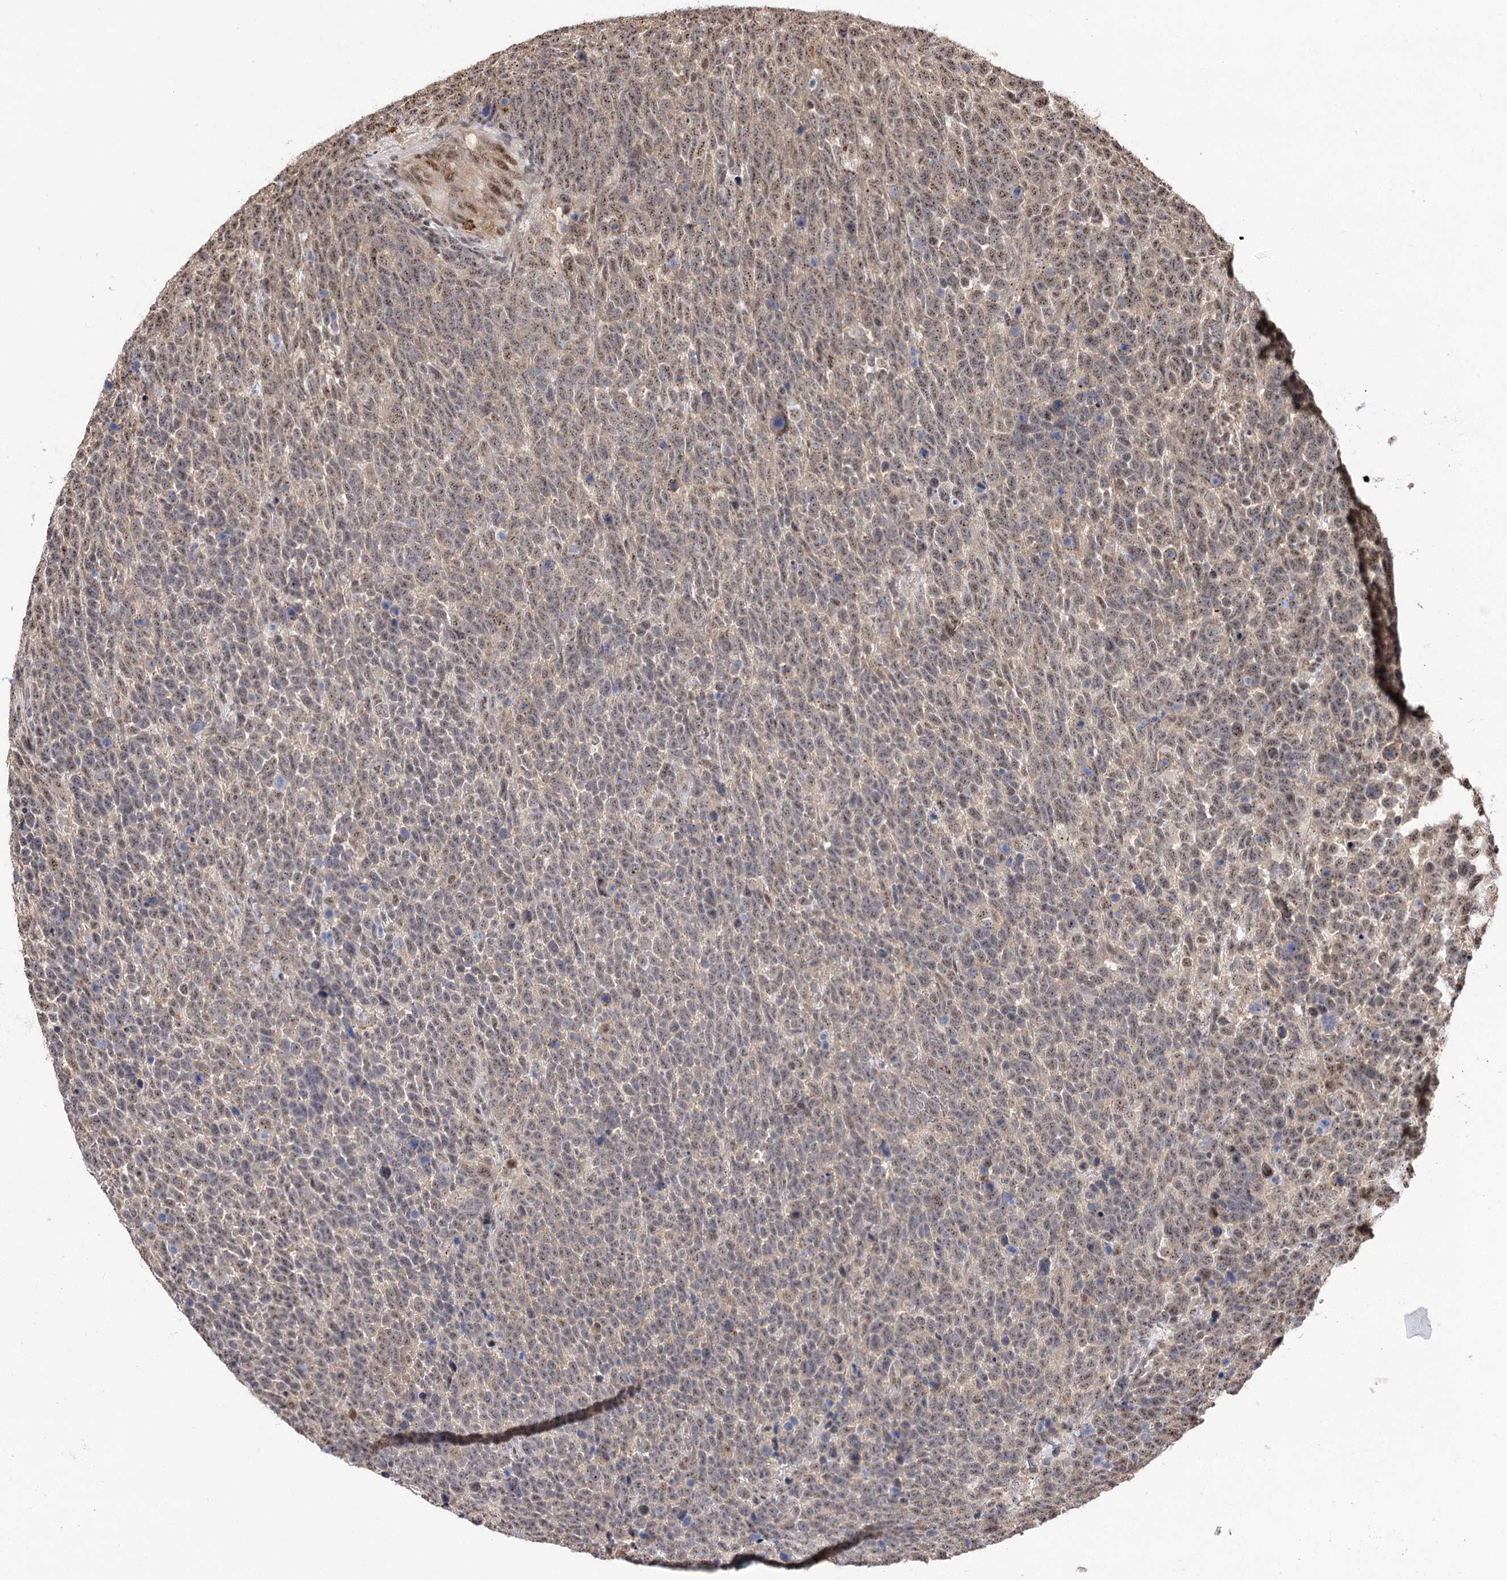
{"staining": {"intensity": "weak", "quantity": ">75%", "location": "nuclear"}, "tissue": "urothelial cancer", "cell_type": "Tumor cells", "image_type": "cancer", "snomed": [{"axis": "morphology", "description": "Urothelial carcinoma, High grade"}, {"axis": "topography", "description": "Urinary bladder"}], "caption": "There is low levels of weak nuclear staining in tumor cells of urothelial cancer, as demonstrated by immunohistochemical staining (brown color).", "gene": "PYROXD1", "patient": {"sex": "female", "age": 82}}